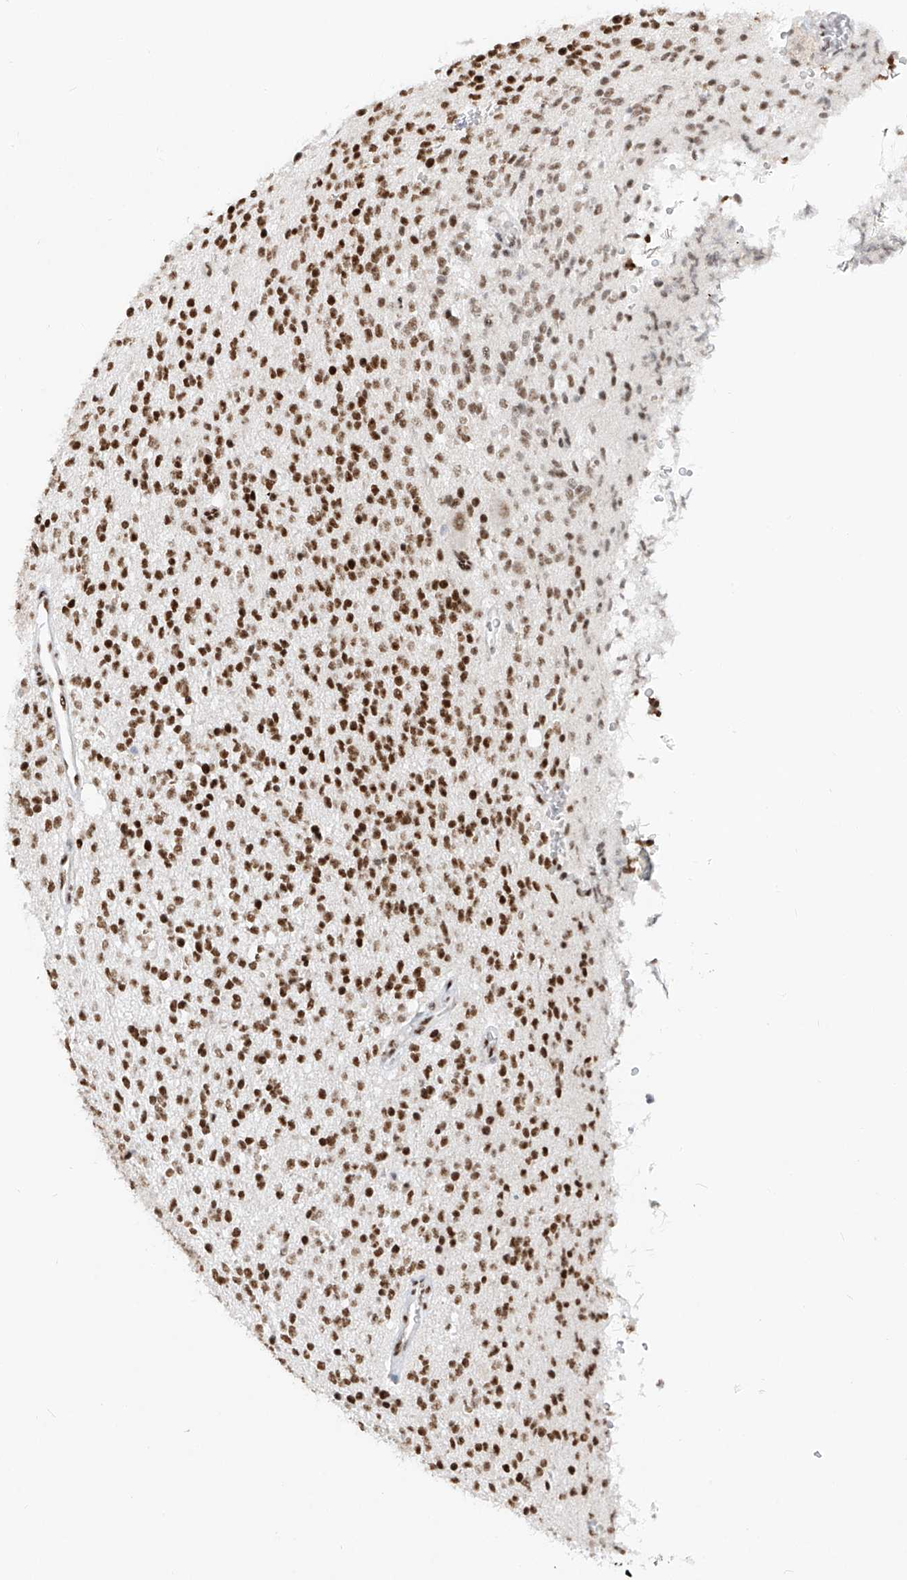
{"staining": {"intensity": "strong", "quantity": ">75%", "location": "nuclear"}, "tissue": "glioma", "cell_type": "Tumor cells", "image_type": "cancer", "snomed": [{"axis": "morphology", "description": "Glioma, malignant, High grade"}, {"axis": "topography", "description": "Brain"}], "caption": "Immunohistochemical staining of malignant glioma (high-grade) reveals high levels of strong nuclear staining in approximately >75% of tumor cells.", "gene": "TAF4", "patient": {"sex": "male", "age": 34}}